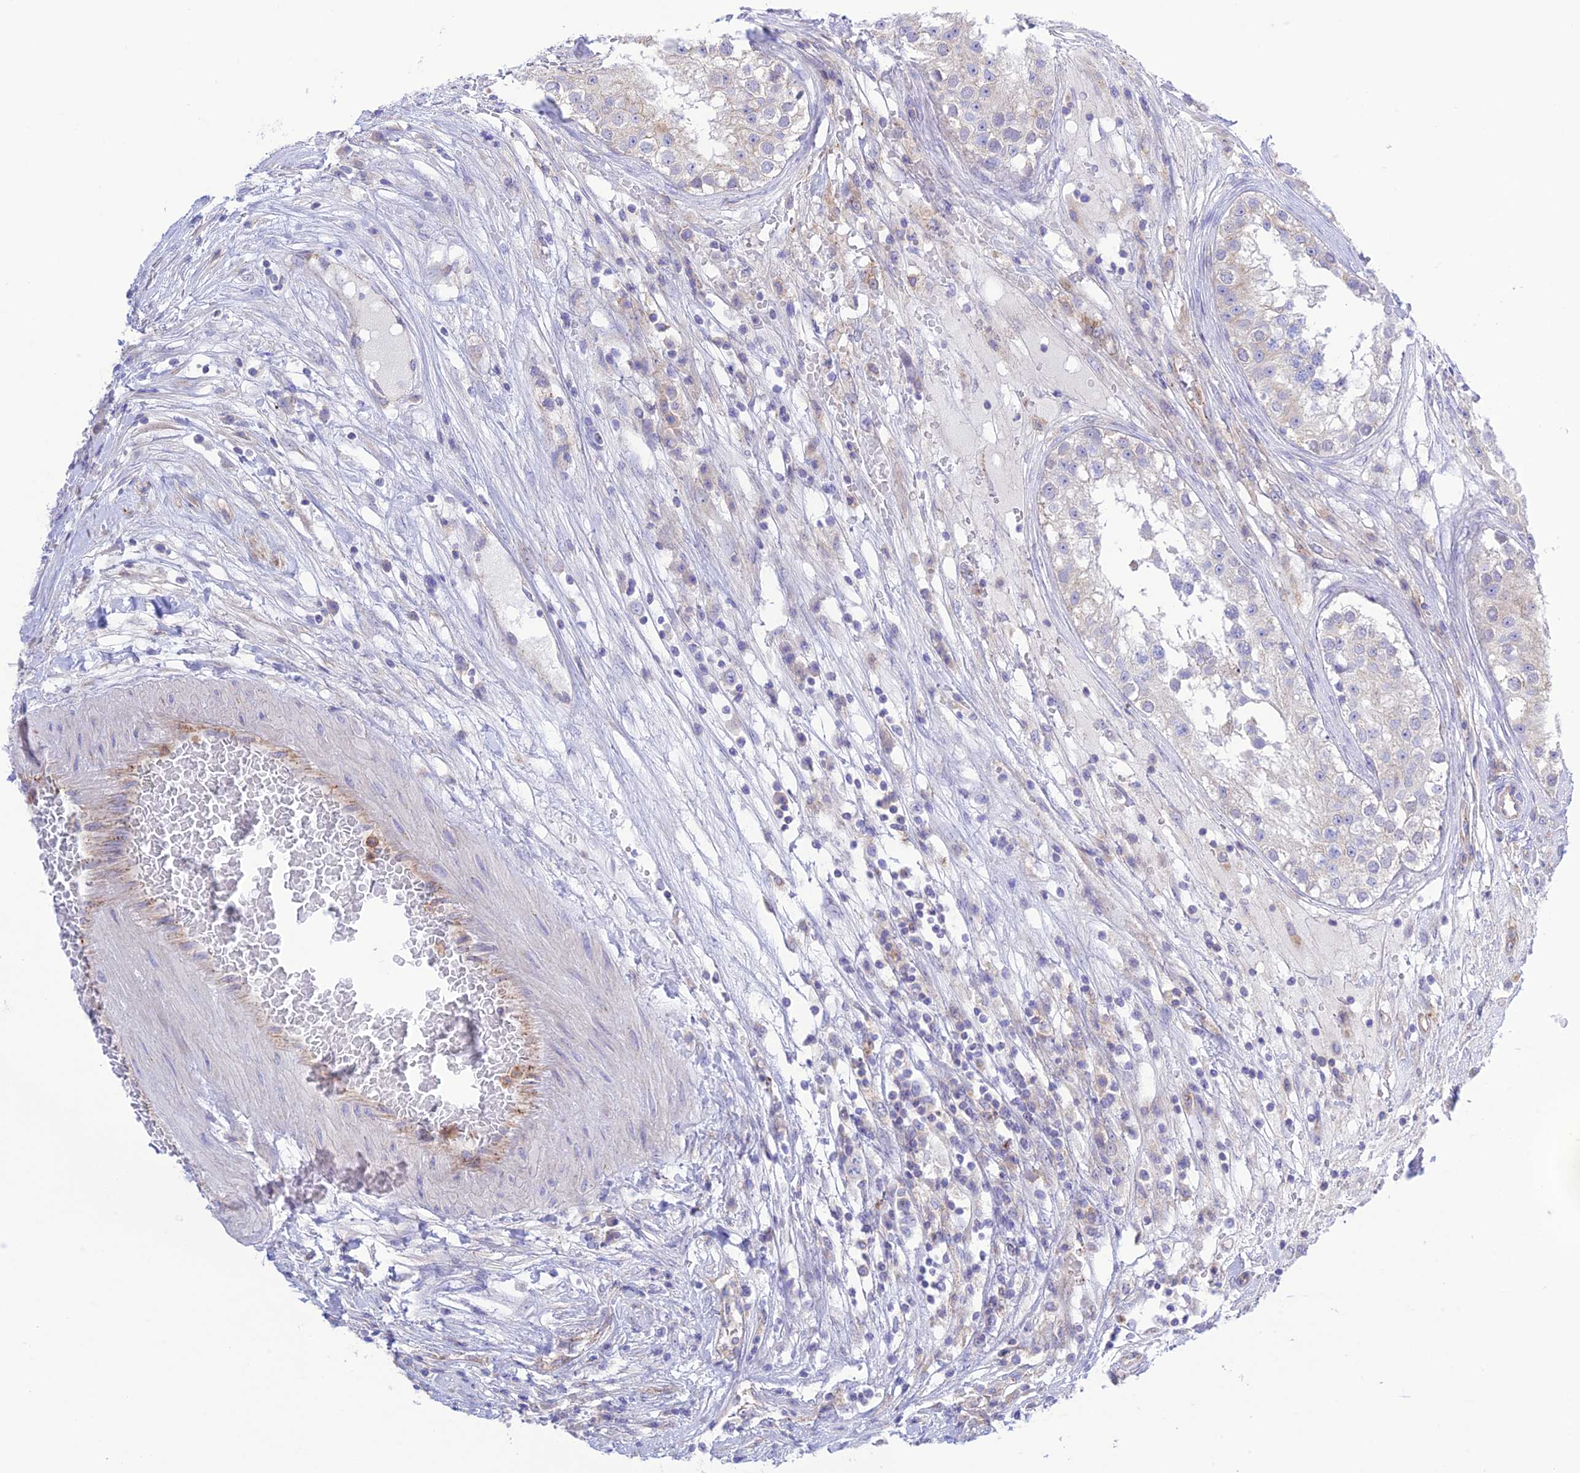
{"staining": {"intensity": "negative", "quantity": "none", "location": "none"}, "tissue": "testis cancer", "cell_type": "Tumor cells", "image_type": "cancer", "snomed": [{"axis": "morphology", "description": "Carcinoma, Embryonal, NOS"}, {"axis": "topography", "description": "Testis"}], "caption": "Tumor cells are negative for brown protein staining in embryonal carcinoma (testis).", "gene": "CHSY3", "patient": {"sex": "male", "age": 25}}